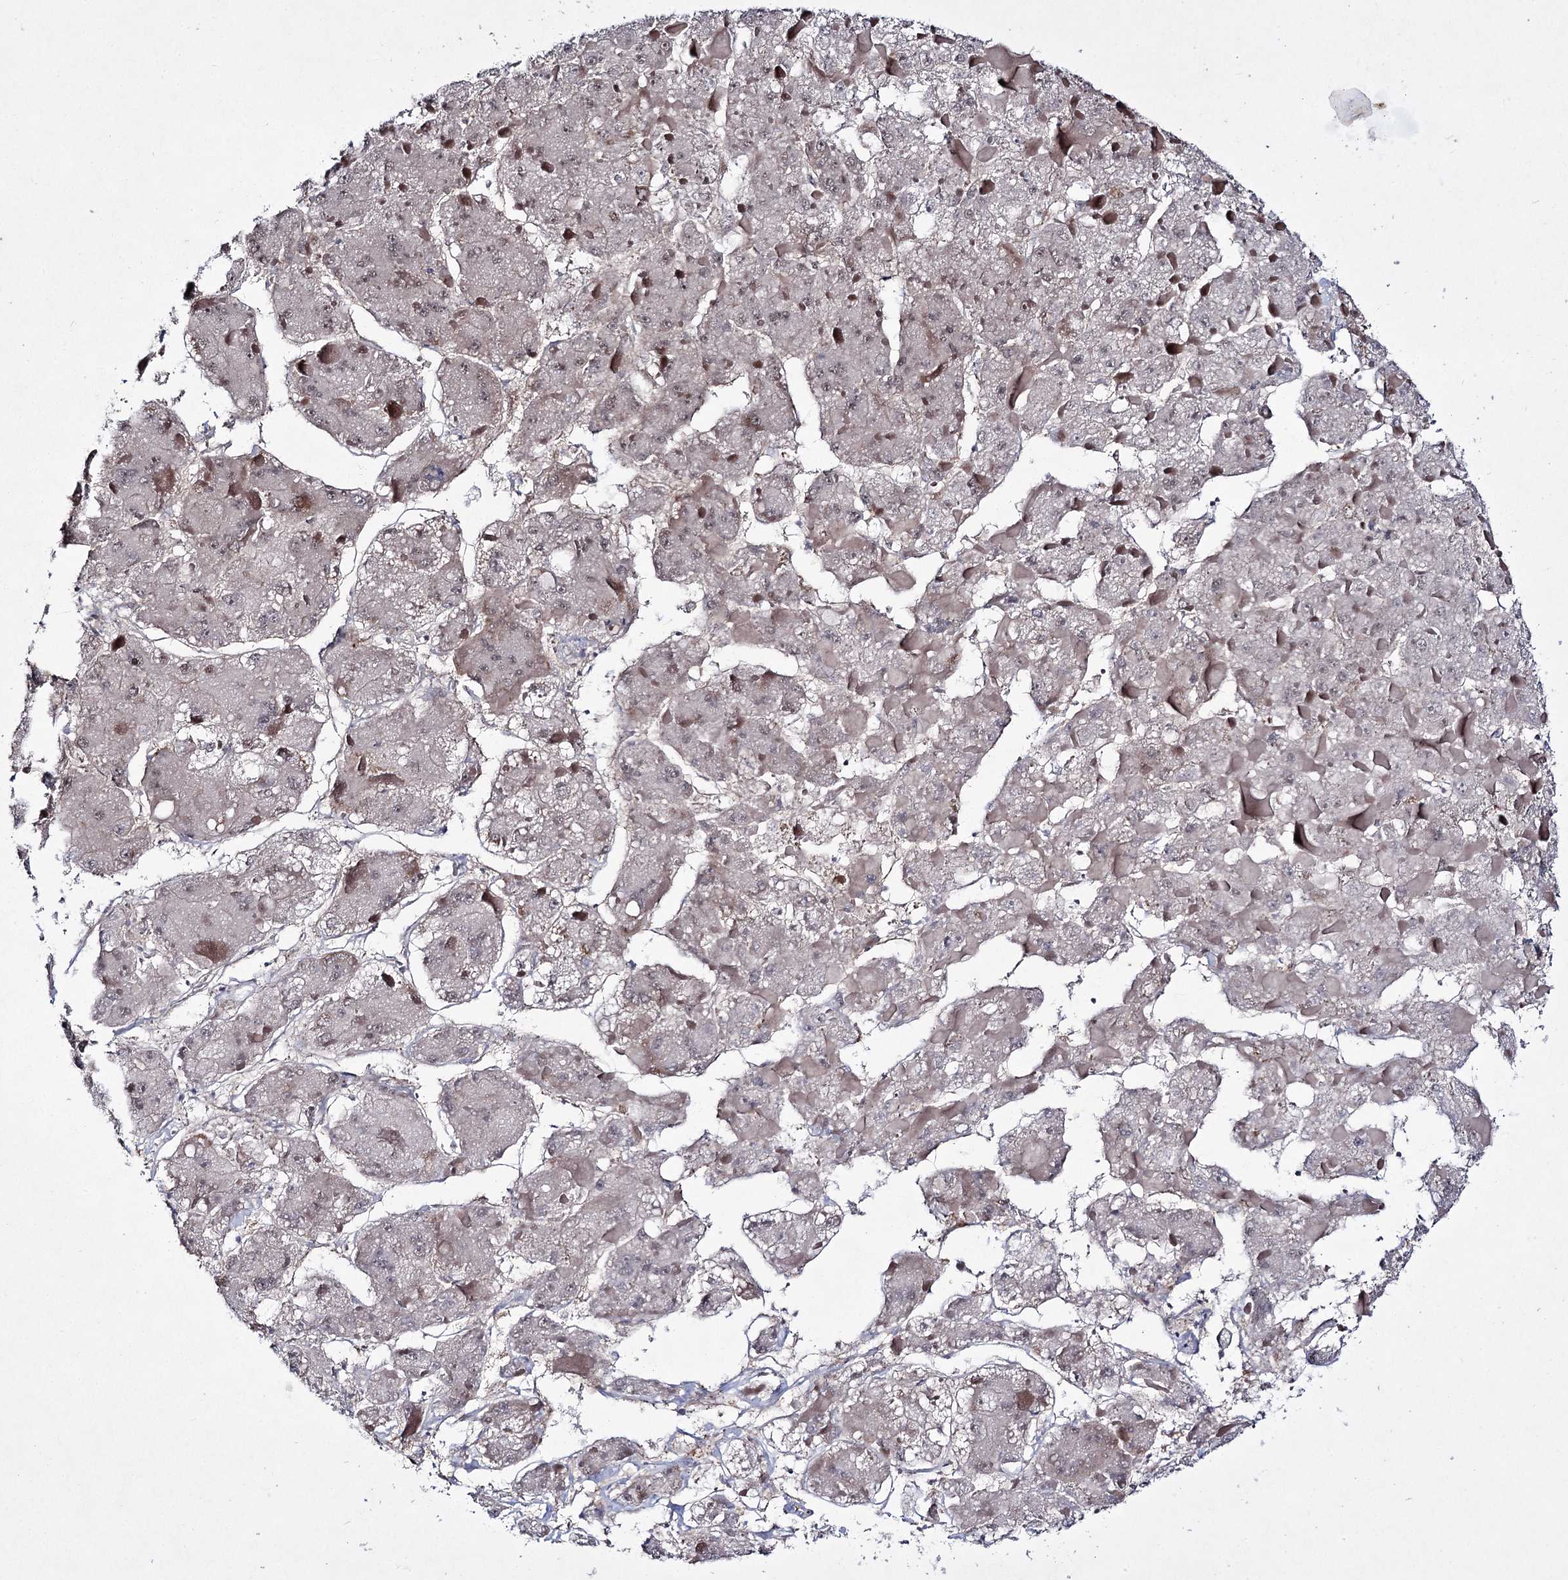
{"staining": {"intensity": "negative", "quantity": "none", "location": "none"}, "tissue": "liver cancer", "cell_type": "Tumor cells", "image_type": "cancer", "snomed": [{"axis": "morphology", "description": "Carcinoma, Hepatocellular, NOS"}, {"axis": "topography", "description": "Liver"}], "caption": "This image is of liver cancer stained with immunohistochemistry to label a protein in brown with the nuclei are counter-stained blue. There is no expression in tumor cells.", "gene": "HOXC11", "patient": {"sex": "female", "age": 73}}